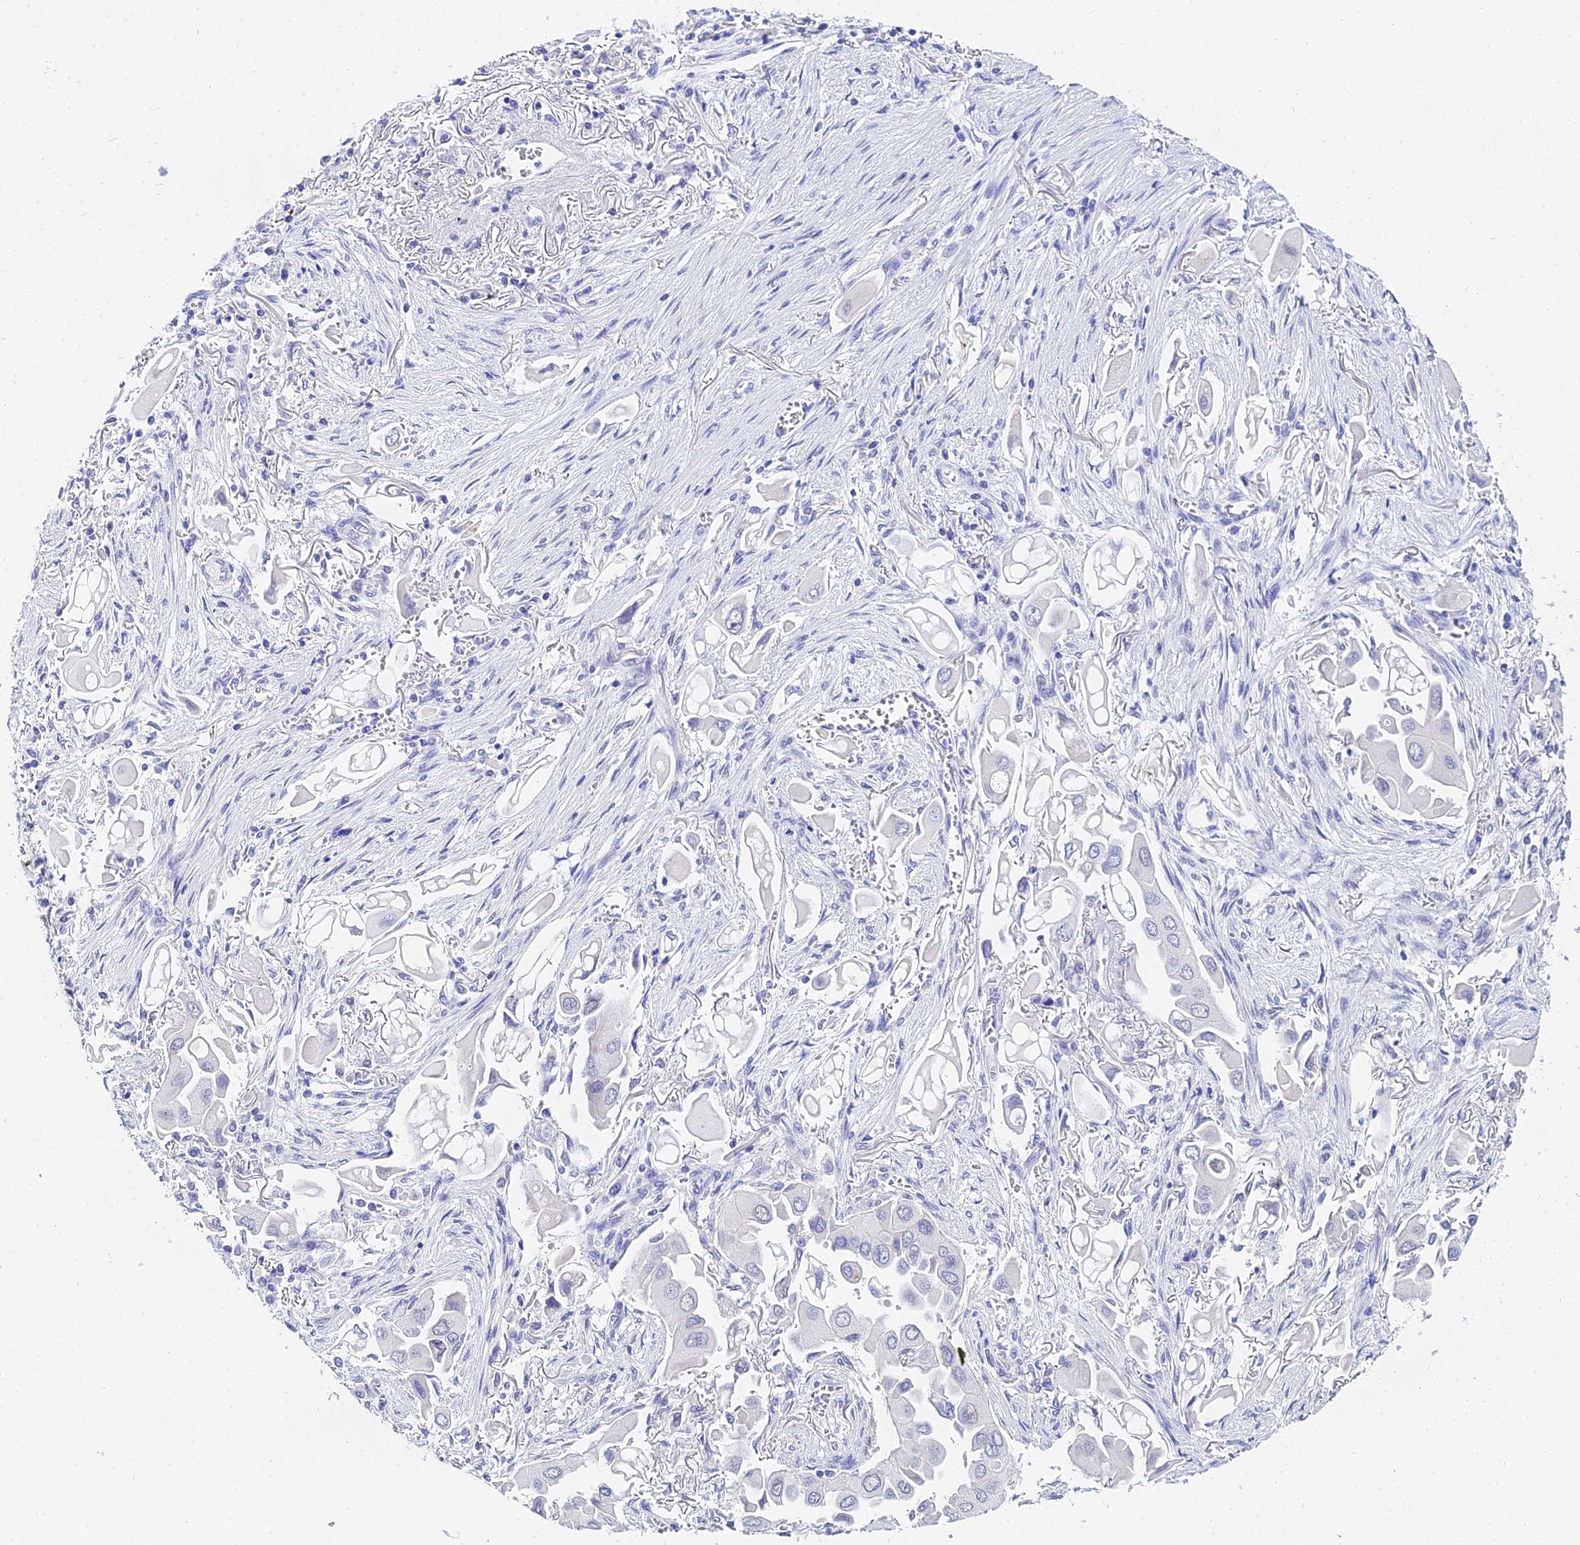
{"staining": {"intensity": "negative", "quantity": "none", "location": "none"}, "tissue": "lung cancer", "cell_type": "Tumor cells", "image_type": "cancer", "snomed": [{"axis": "morphology", "description": "Adenocarcinoma, NOS"}, {"axis": "topography", "description": "Lung"}], "caption": "High magnification brightfield microscopy of lung cancer stained with DAB (3,3'-diaminobenzidine) (brown) and counterstained with hematoxylin (blue): tumor cells show no significant positivity.", "gene": "OCM", "patient": {"sex": "female", "age": 76}}